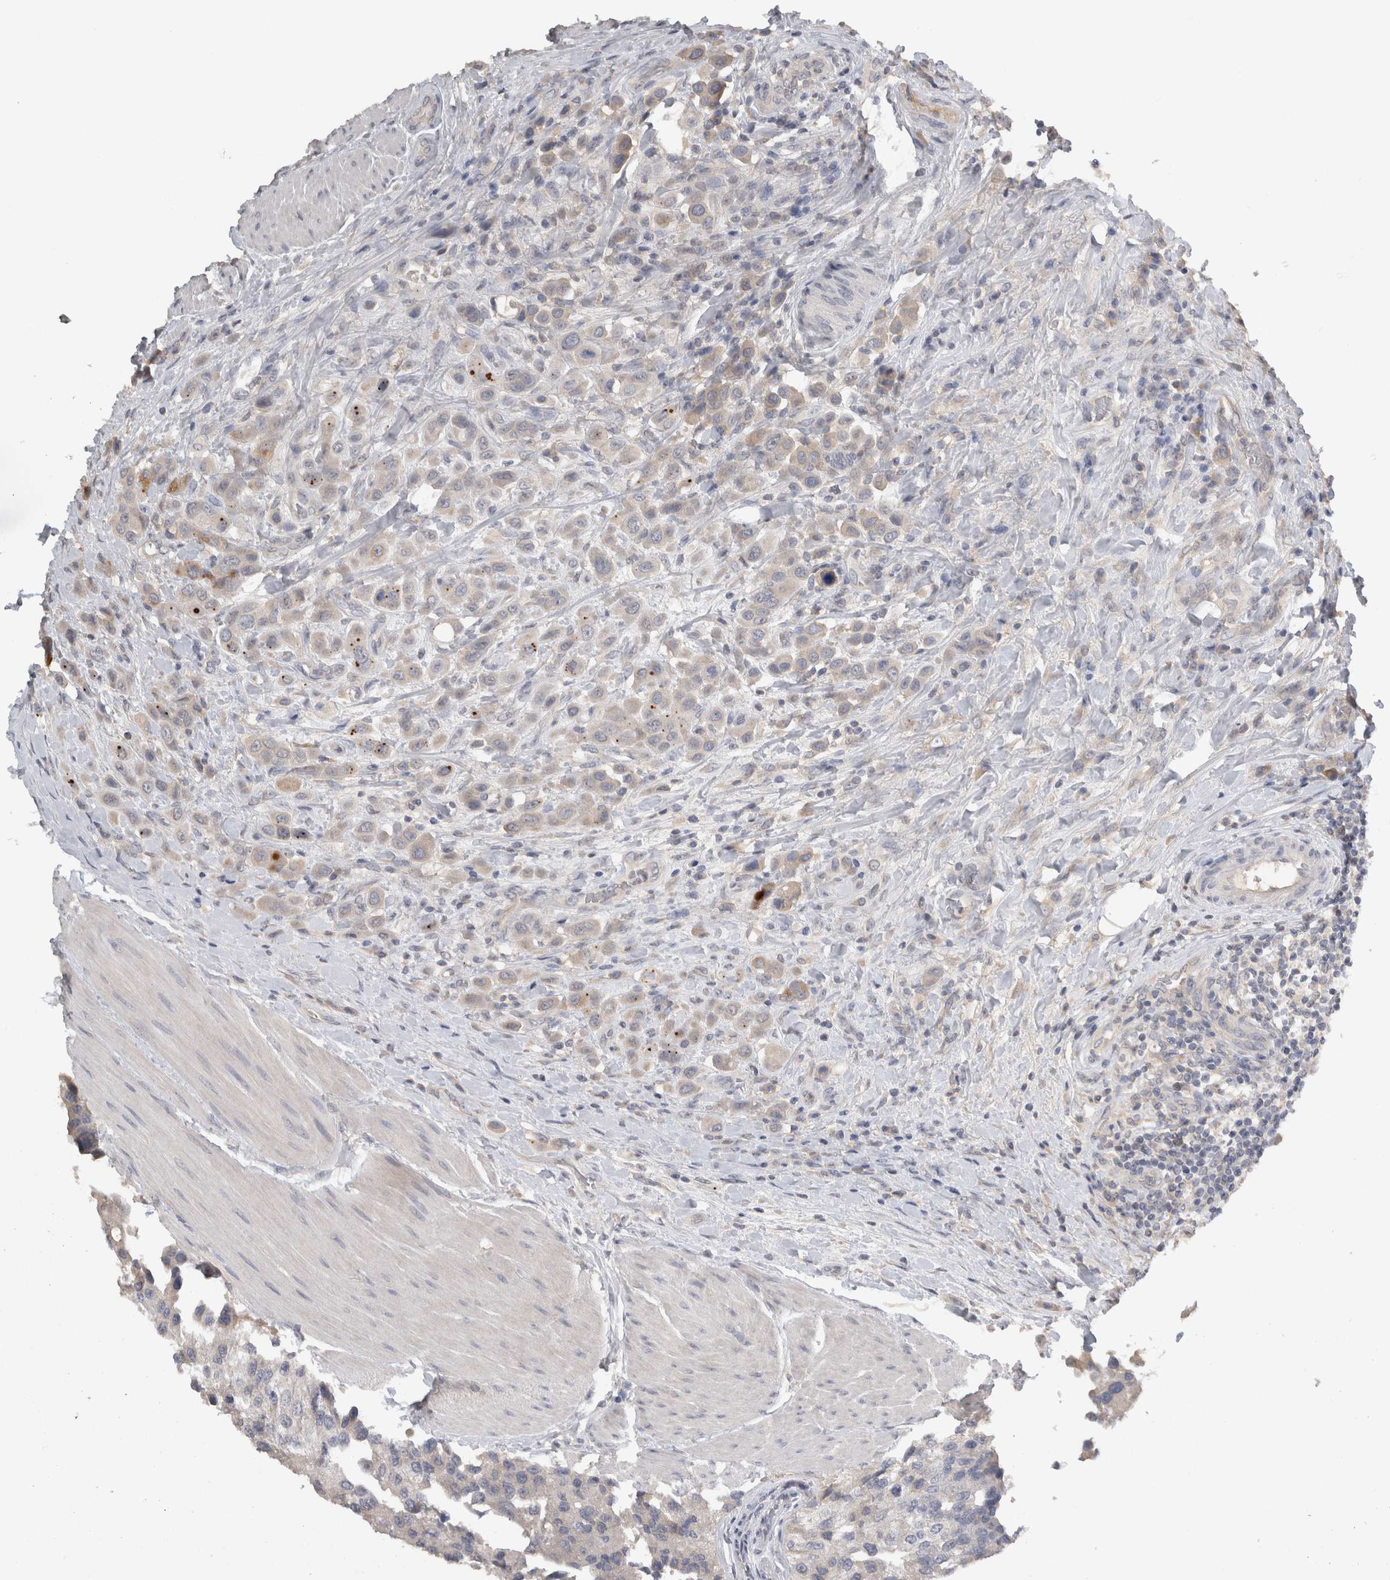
{"staining": {"intensity": "weak", "quantity": "25%-75%", "location": "cytoplasmic/membranous"}, "tissue": "urothelial cancer", "cell_type": "Tumor cells", "image_type": "cancer", "snomed": [{"axis": "morphology", "description": "Urothelial carcinoma, High grade"}, {"axis": "topography", "description": "Urinary bladder"}], "caption": "Weak cytoplasmic/membranous protein expression is identified in about 25%-75% of tumor cells in urothelial cancer.", "gene": "SLC22A11", "patient": {"sex": "male", "age": 50}}